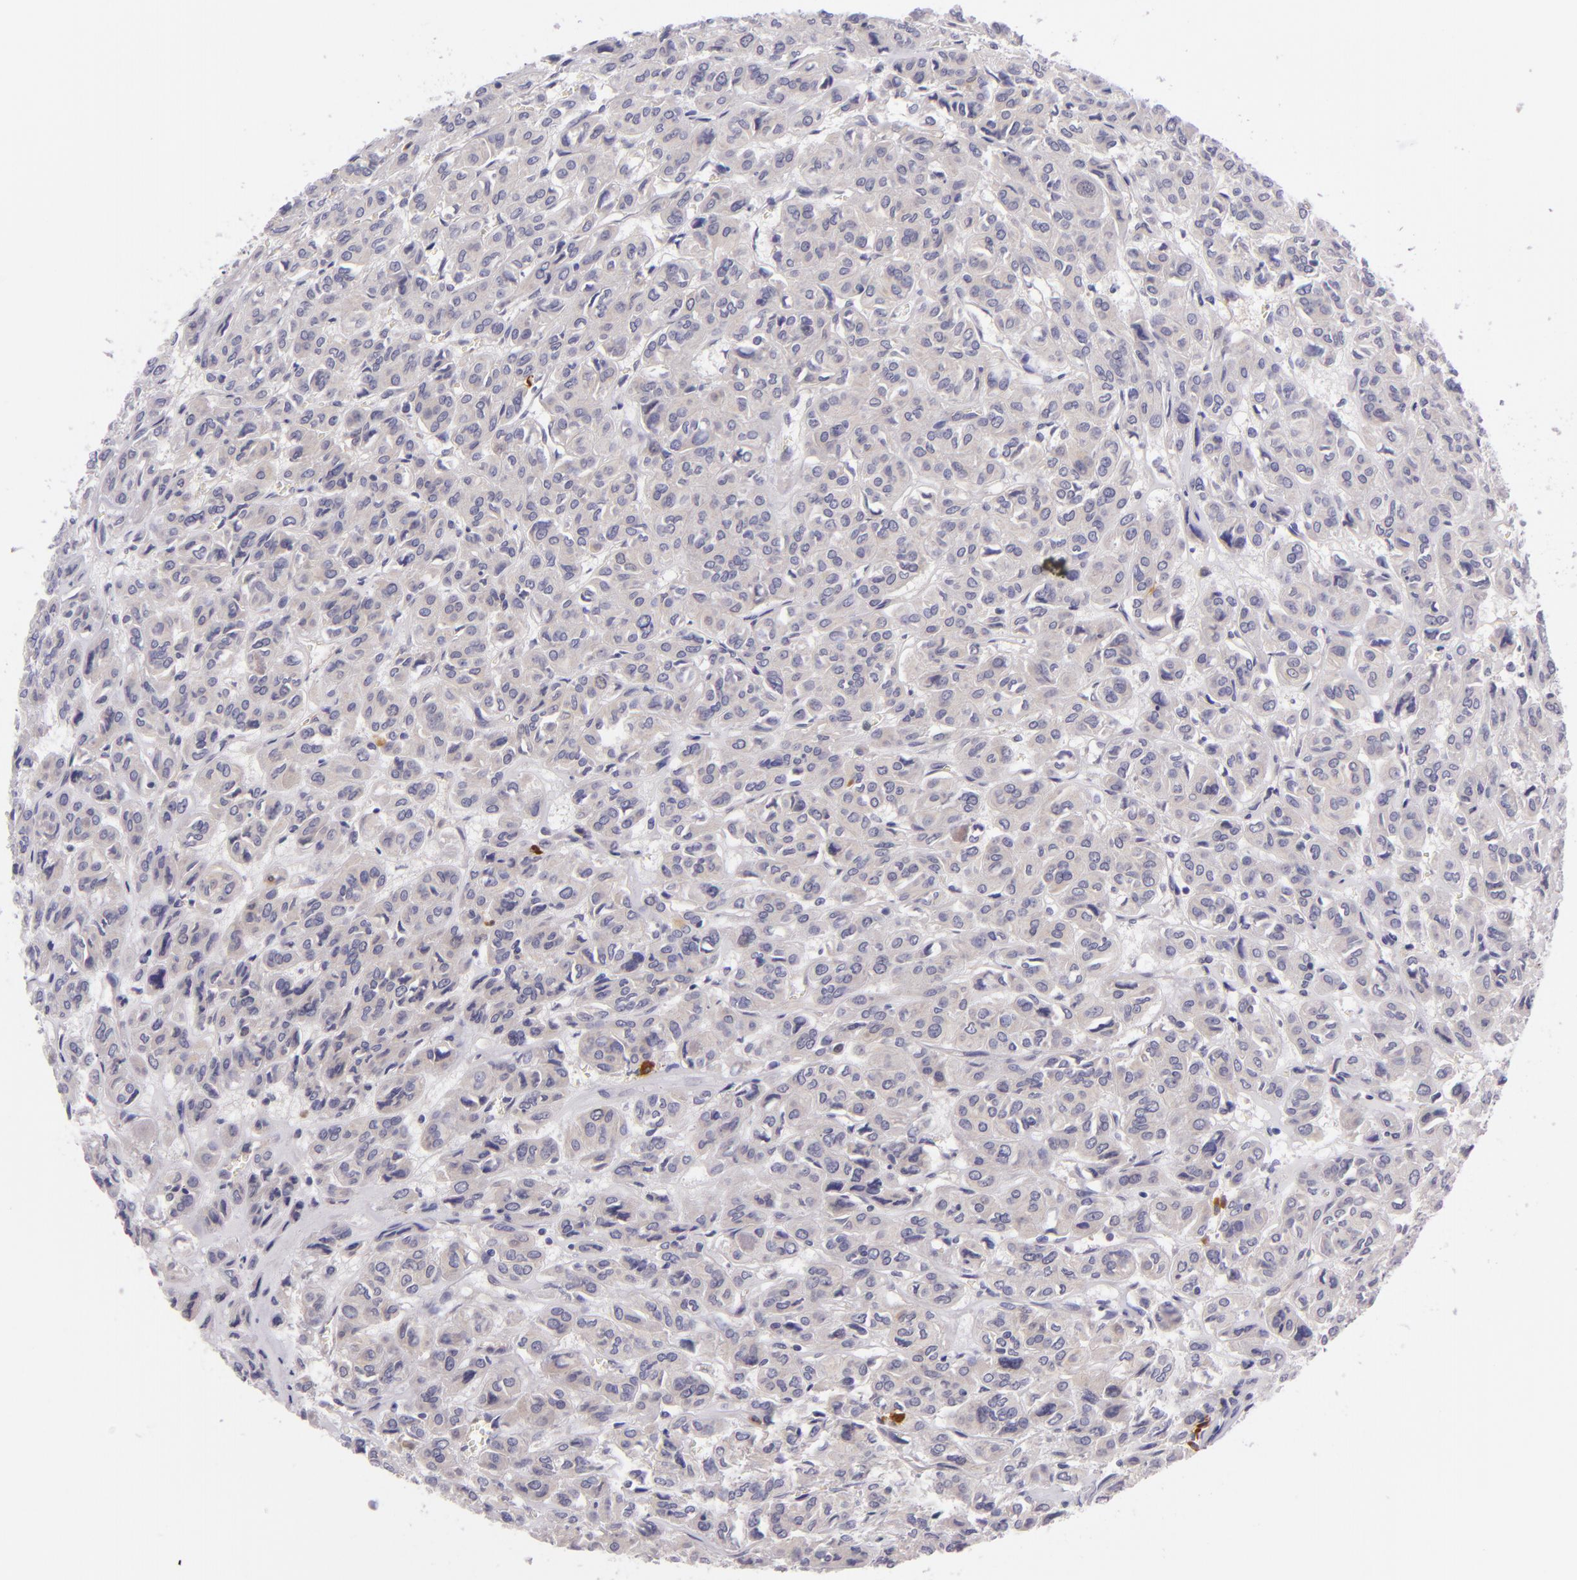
{"staining": {"intensity": "negative", "quantity": "none", "location": "none"}, "tissue": "thyroid cancer", "cell_type": "Tumor cells", "image_type": "cancer", "snomed": [{"axis": "morphology", "description": "Follicular adenoma carcinoma, NOS"}, {"axis": "topography", "description": "Thyroid gland"}], "caption": "A high-resolution image shows immunohistochemistry (IHC) staining of thyroid cancer, which exhibits no significant positivity in tumor cells. (DAB IHC, high magnification).", "gene": "CSE1L", "patient": {"sex": "female", "age": 71}}